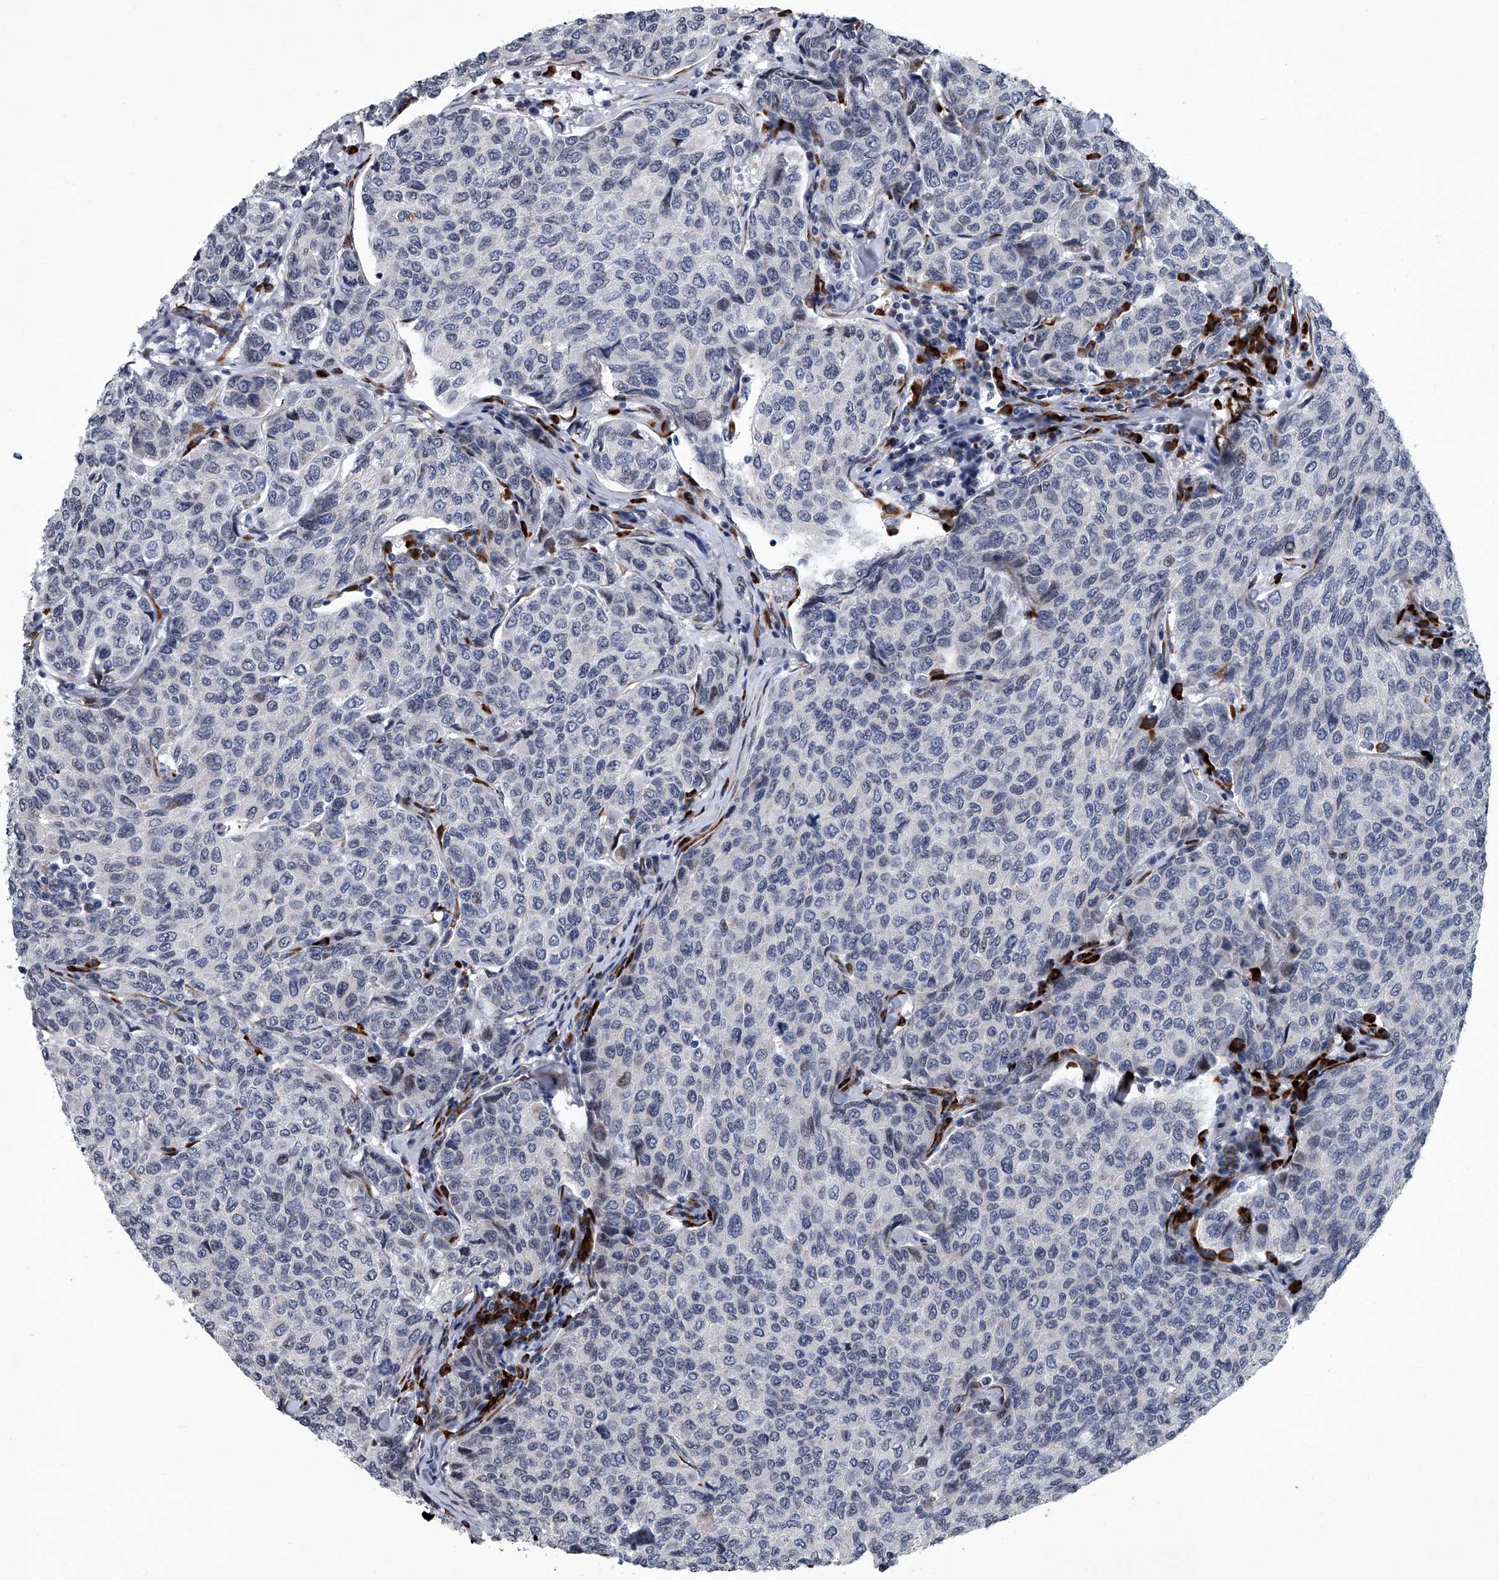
{"staining": {"intensity": "negative", "quantity": "none", "location": "none"}, "tissue": "breast cancer", "cell_type": "Tumor cells", "image_type": "cancer", "snomed": [{"axis": "morphology", "description": "Duct carcinoma"}, {"axis": "topography", "description": "Breast"}], "caption": "Tumor cells show no significant positivity in intraductal carcinoma (breast).", "gene": "PPP2R5D", "patient": {"sex": "female", "age": 55}}